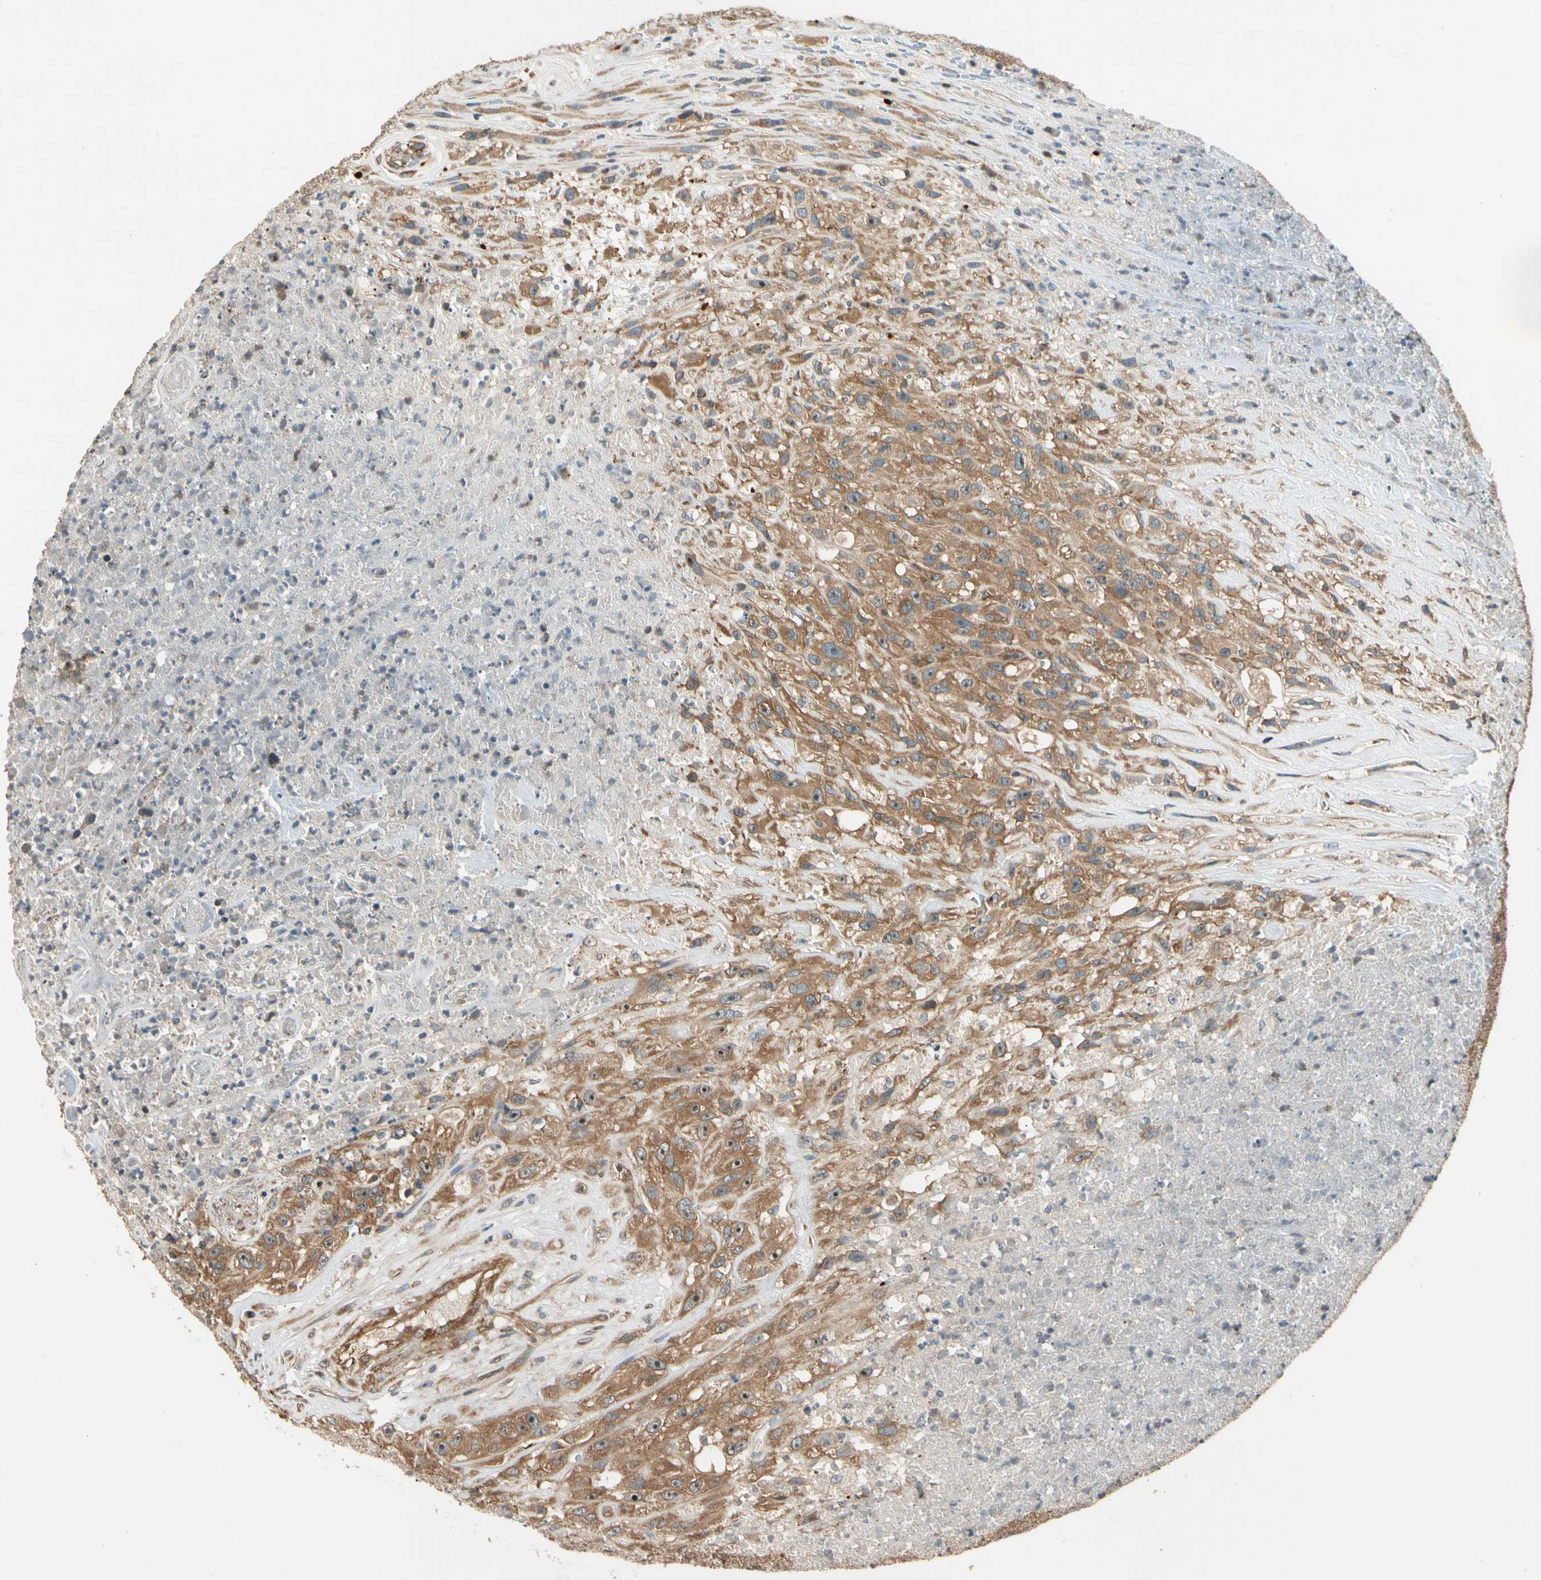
{"staining": {"intensity": "moderate", "quantity": ">75%", "location": "cytoplasmic/membranous"}, "tissue": "urothelial cancer", "cell_type": "Tumor cells", "image_type": "cancer", "snomed": [{"axis": "morphology", "description": "Urothelial carcinoma, High grade"}, {"axis": "topography", "description": "Urinary bladder"}], "caption": "Urothelial cancer was stained to show a protein in brown. There is medium levels of moderate cytoplasmic/membranous staining in approximately >75% of tumor cells.", "gene": "ROCK2", "patient": {"sex": "male", "age": 66}}